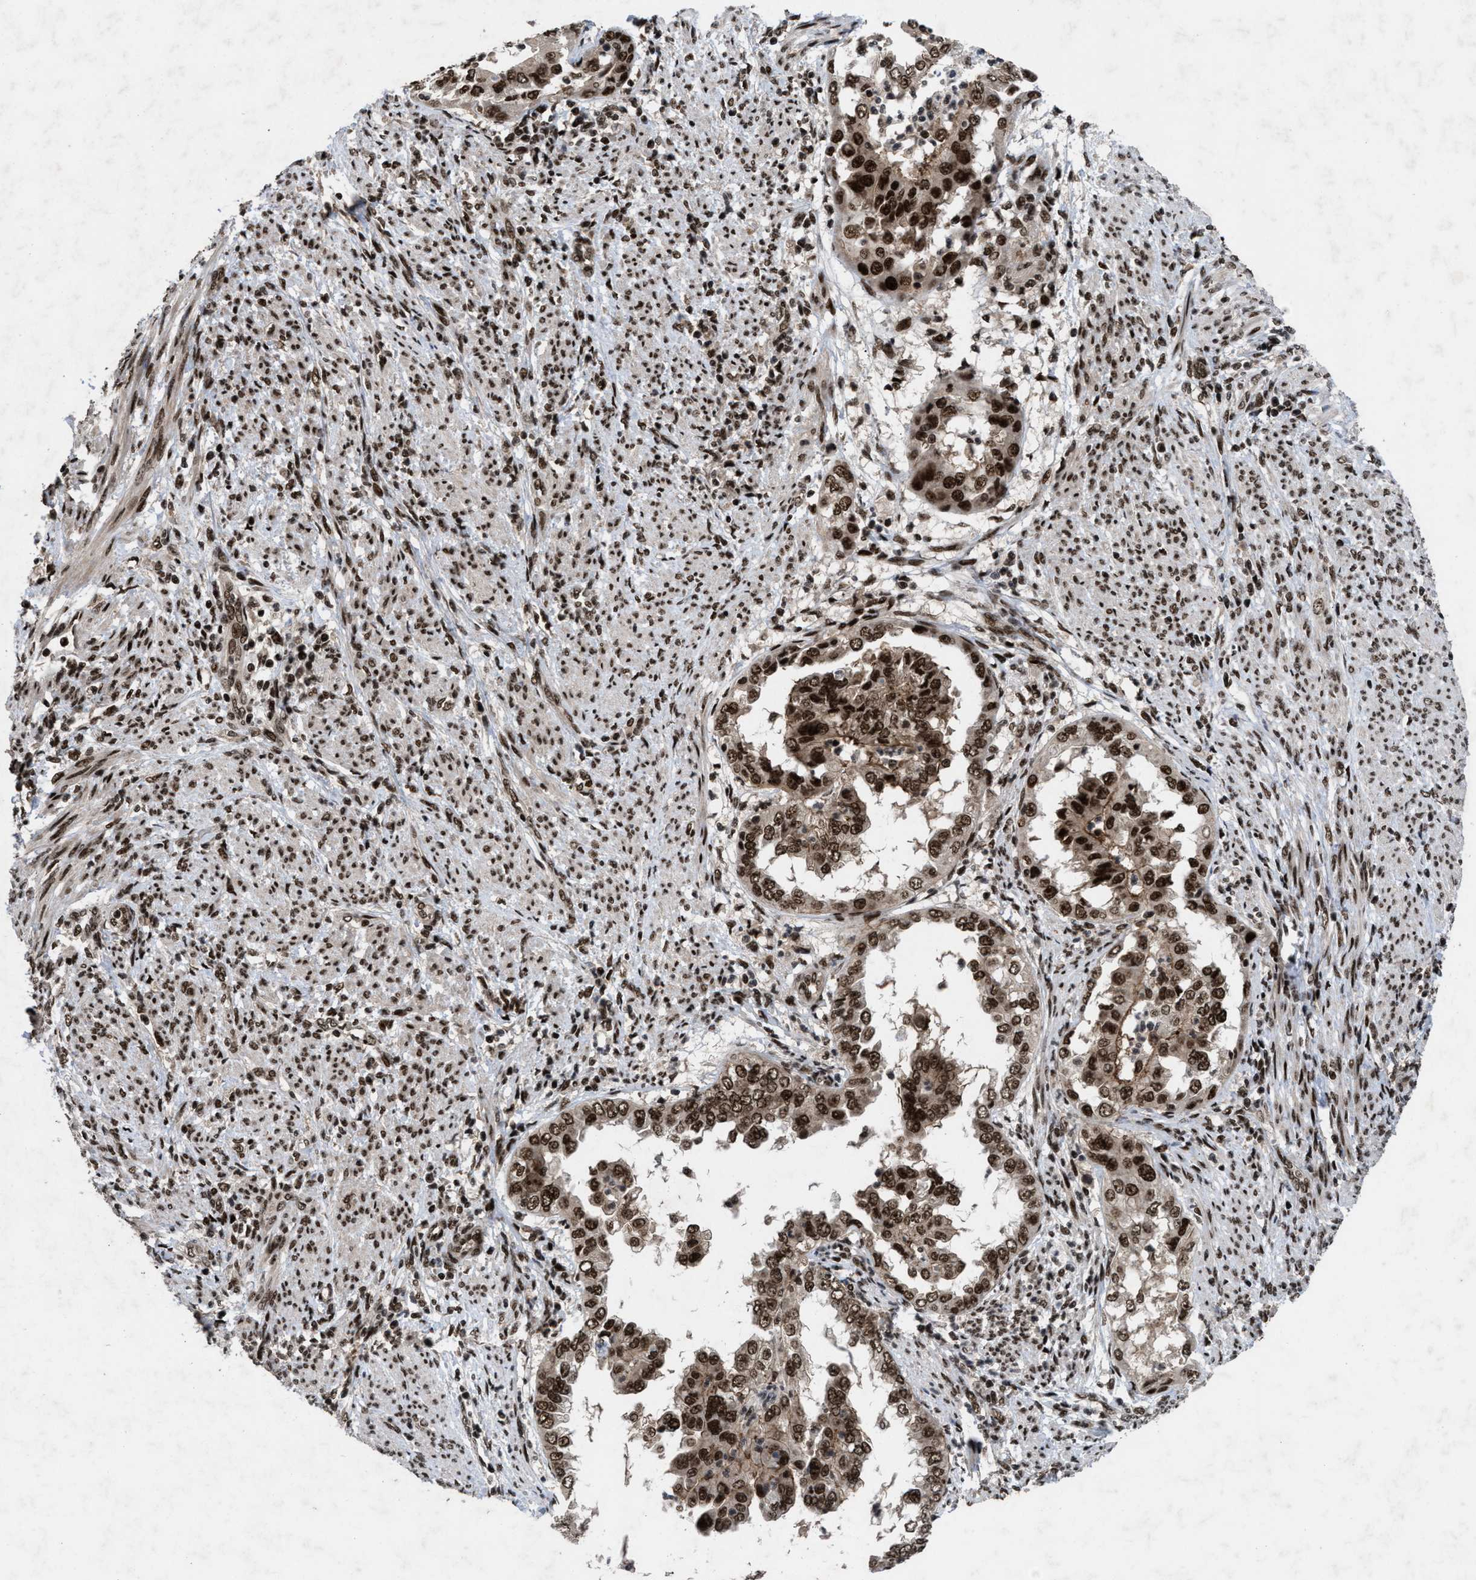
{"staining": {"intensity": "strong", "quantity": ">75%", "location": "cytoplasmic/membranous,nuclear"}, "tissue": "endometrial cancer", "cell_type": "Tumor cells", "image_type": "cancer", "snomed": [{"axis": "morphology", "description": "Adenocarcinoma, NOS"}, {"axis": "topography", "description": "Endometrium"}], "caption": "Immunohistochemical staining of human endometrial cancer reveals strong cytoplasmic/membranous and nuclear protein expression in about >75% of tumor cells.", "gene": "WIZ", "patient": {"sex": "female", "age": 85}}